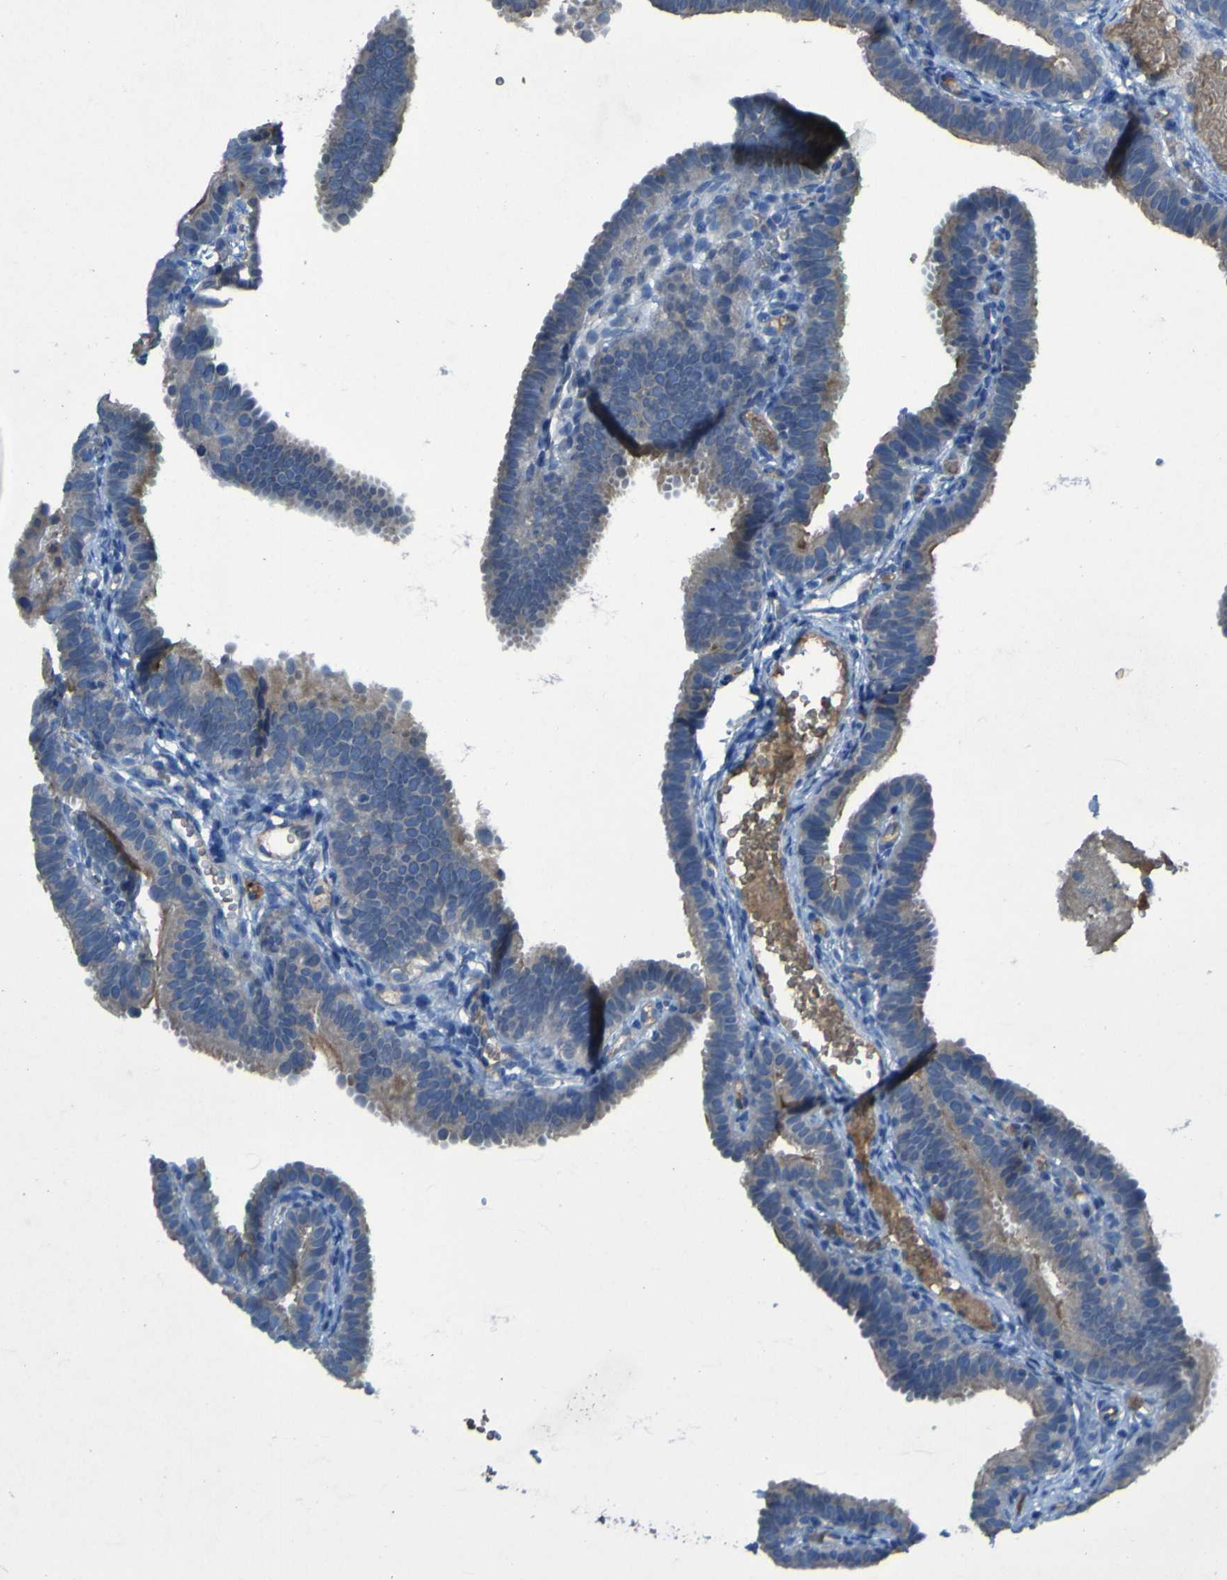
{"staining": {"intensity": "weak", "quantity": "25%-75%", "location": "cytoplasmic/membranous"}, "tissue": "fallopian tube", "cell_type": "Glandular cells", "image_type": "normal", "snomed": [{"axis": "morphology", "description": "Normal tissue, NOS"}, {"axis": "topography", "description": "Fallopian tube"}, {"axis": "topography", "description": "Placenta"}], "caption": "The micrograph displays a brown stain indicating the presence of a protein in the cytoplasmic/membranous of glandular cells in fallopian tube.", "gene": "SGK2", "patient": {"sex": "female", "age": 34}}